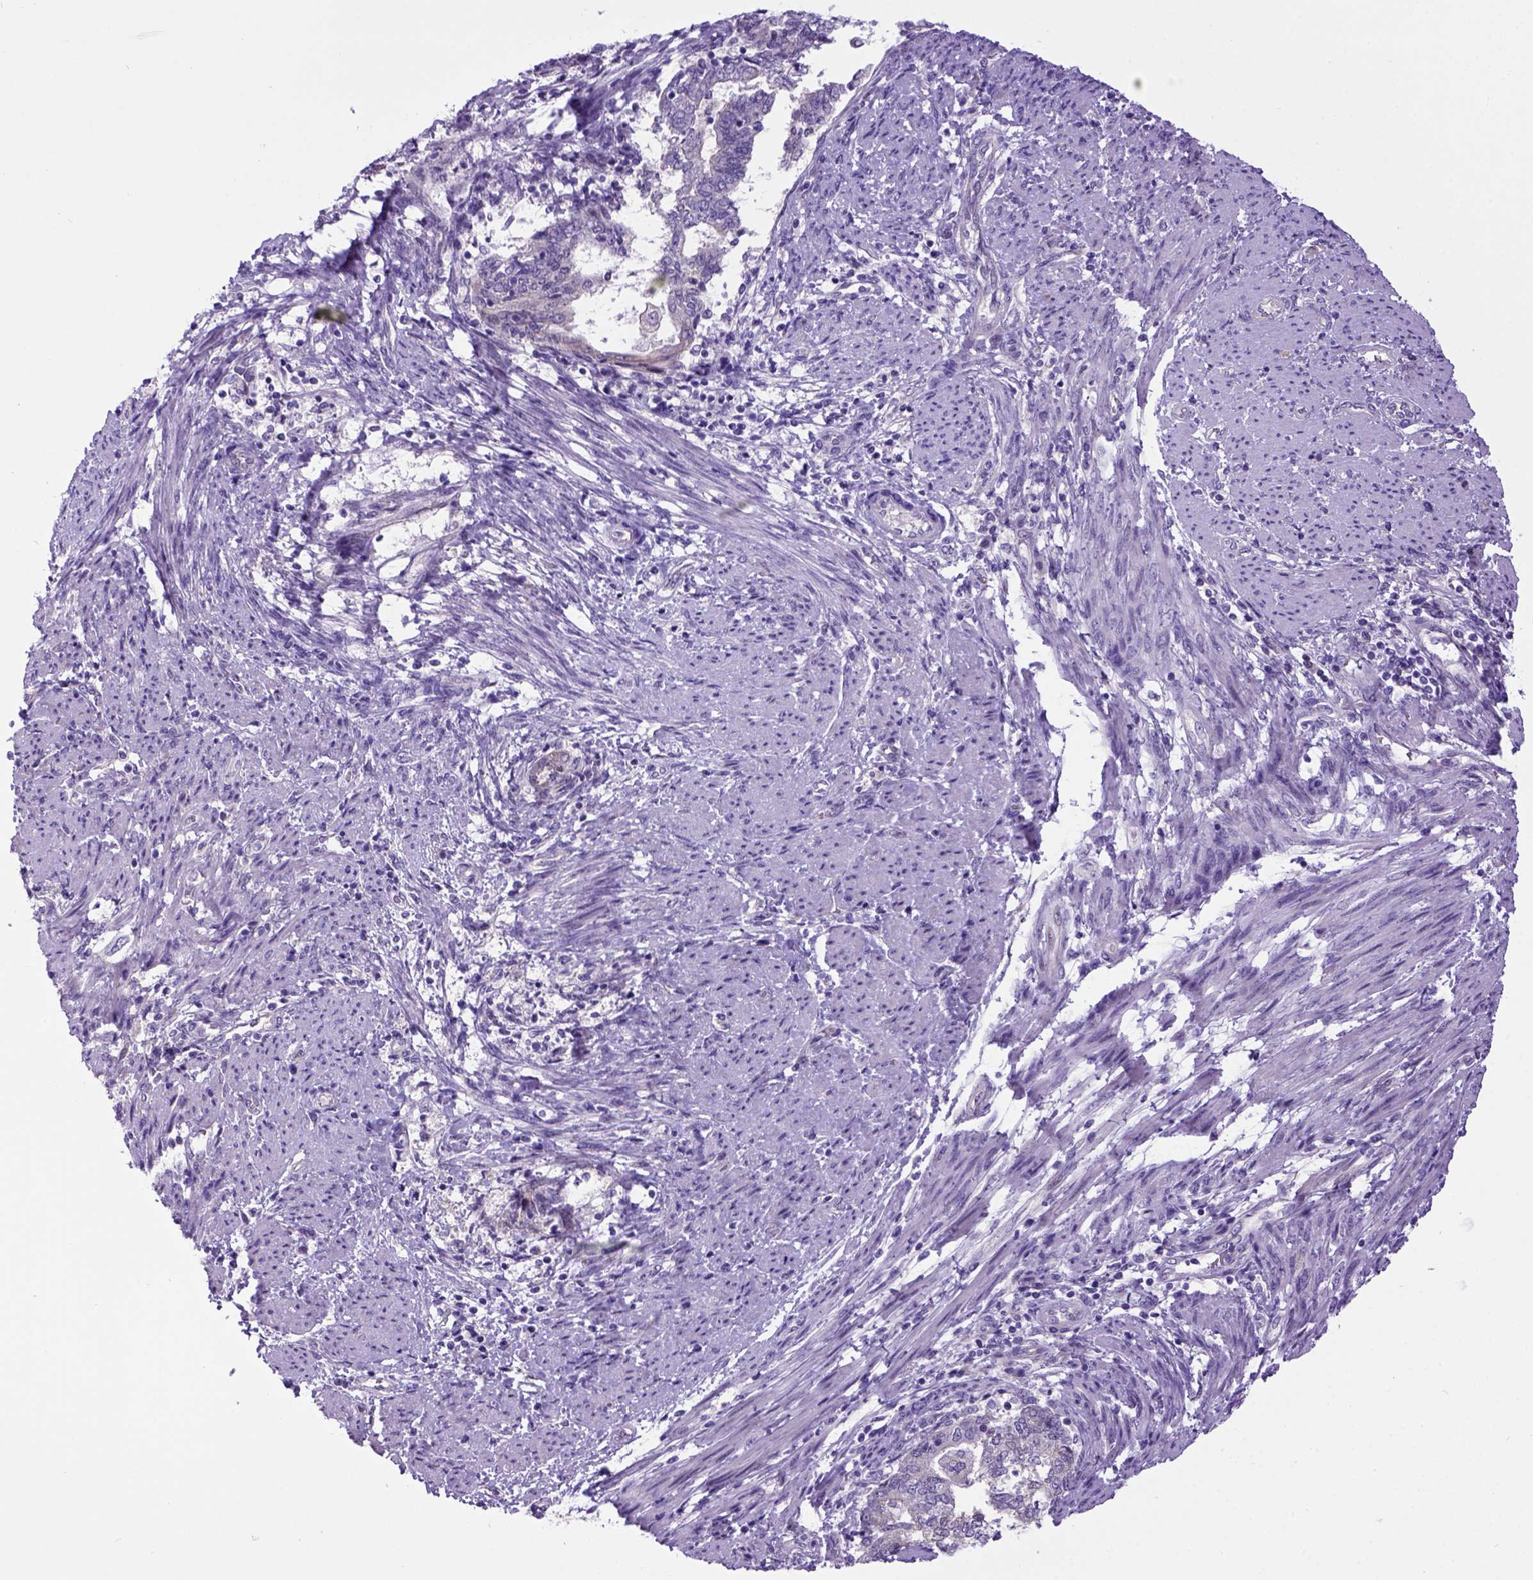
{"staining": {"intensity": "weak", "quantity": "<25%", "location": "cytoplasmic/membranous"}, "tissue": "endometrial cancer", "cell_type": "Tumor cells", "image_type": "cancer", "snomed": [{"axis": "morphology", "description": "Adenocarcinoma, NOS"}, {"axis": "topography", "description": "Endometrium"}], "caption": "This is a histopathology image of immunohistochemistry (IHC) staining of adenocarcinoma (endometrial), which shows no staining in tumor cells.", "gene": "NEK5", "patient": {"sex": "female", "age": 65}}